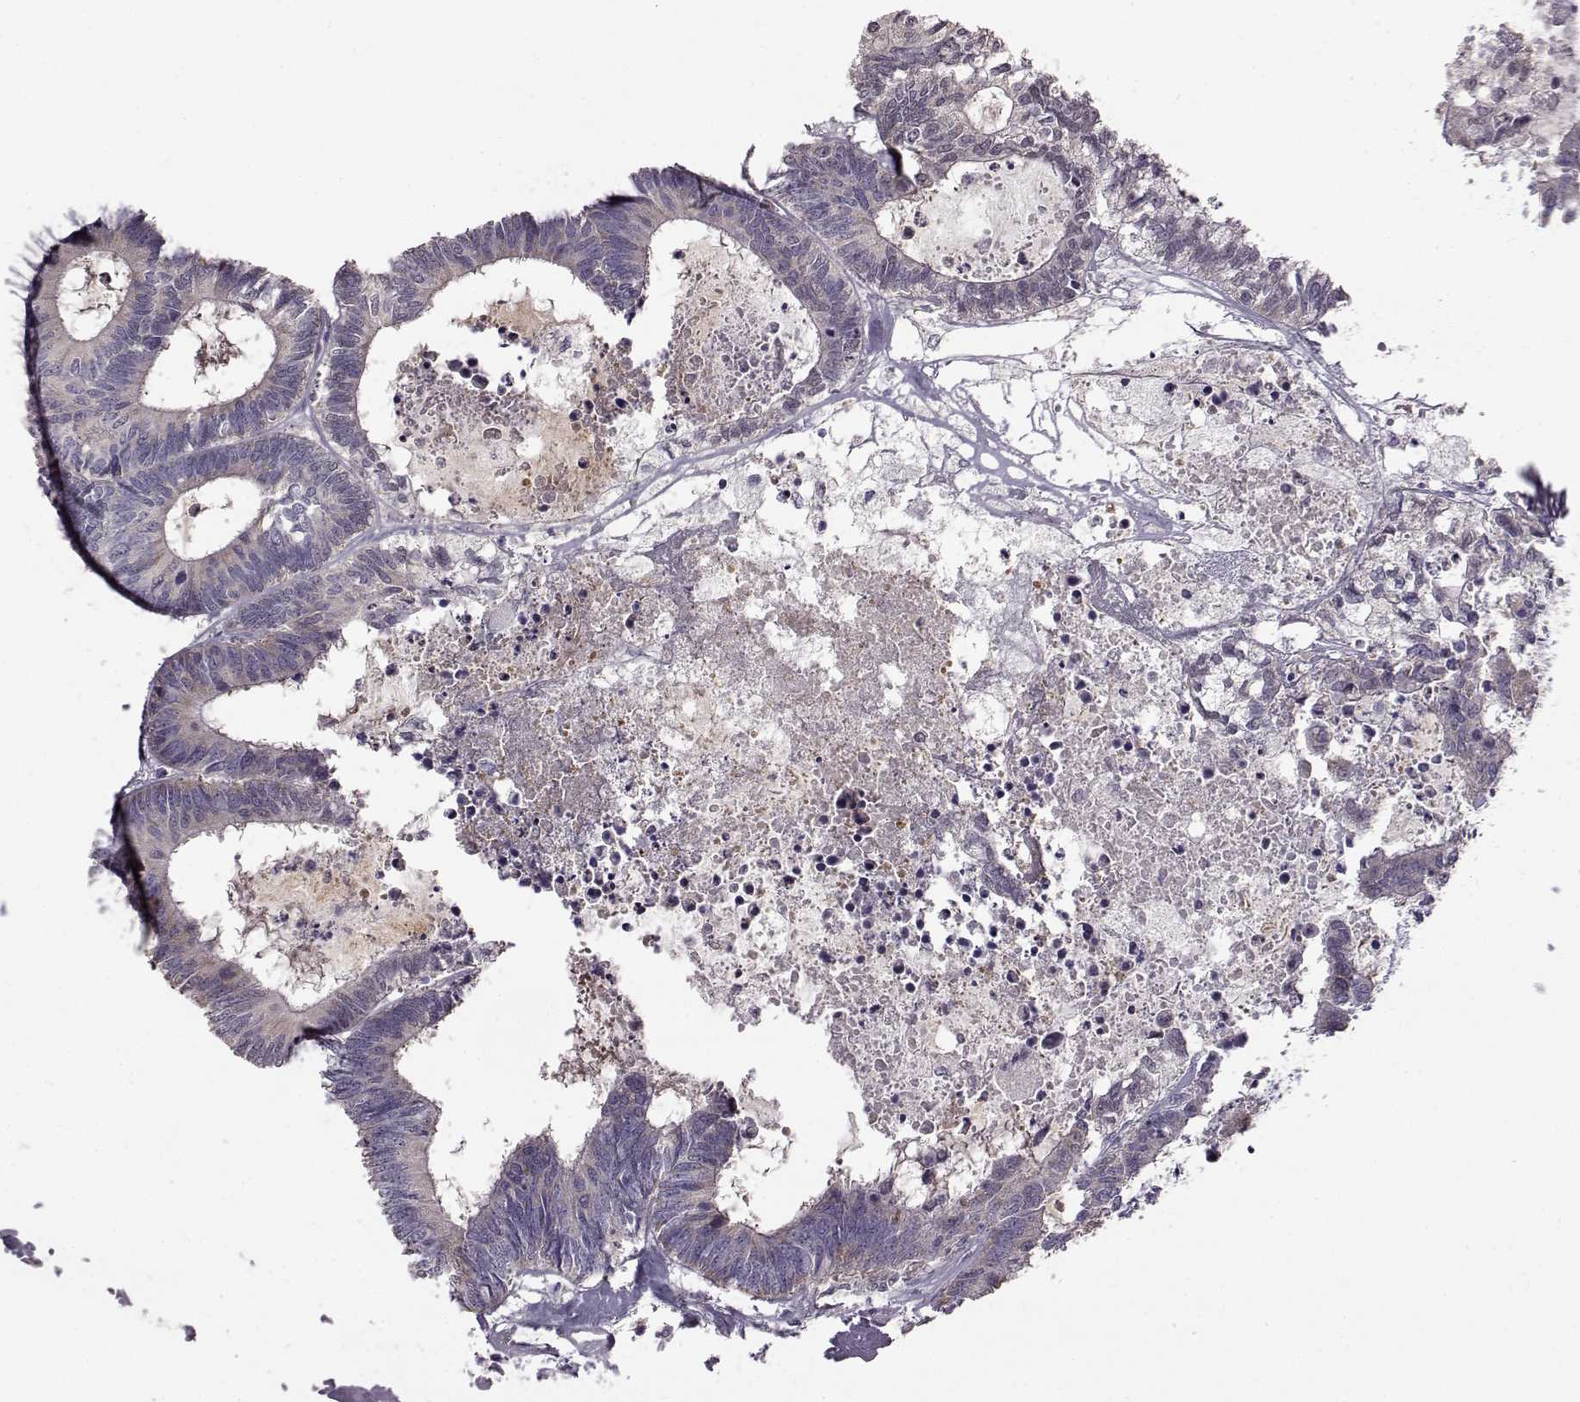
{"staining": {"intensity": "negative", "quantity": "none", "location": "none"}, "tissue": "colorectal cancer", "cell_type": "Tumor cells", "image_type": "cancer", "snomed": [{"axis": "morphology", "description": "Adenocarcinoma, NOS"}, {"axis": "topography", "description": "Colon"}, {"axis": "topography", "description": "Rectum"}], "caption": "There is no significant staining in tumor cells of colorectal cancer.", "gene": "ADGRG2", "patient": {"sex": "male", "age": 57}}